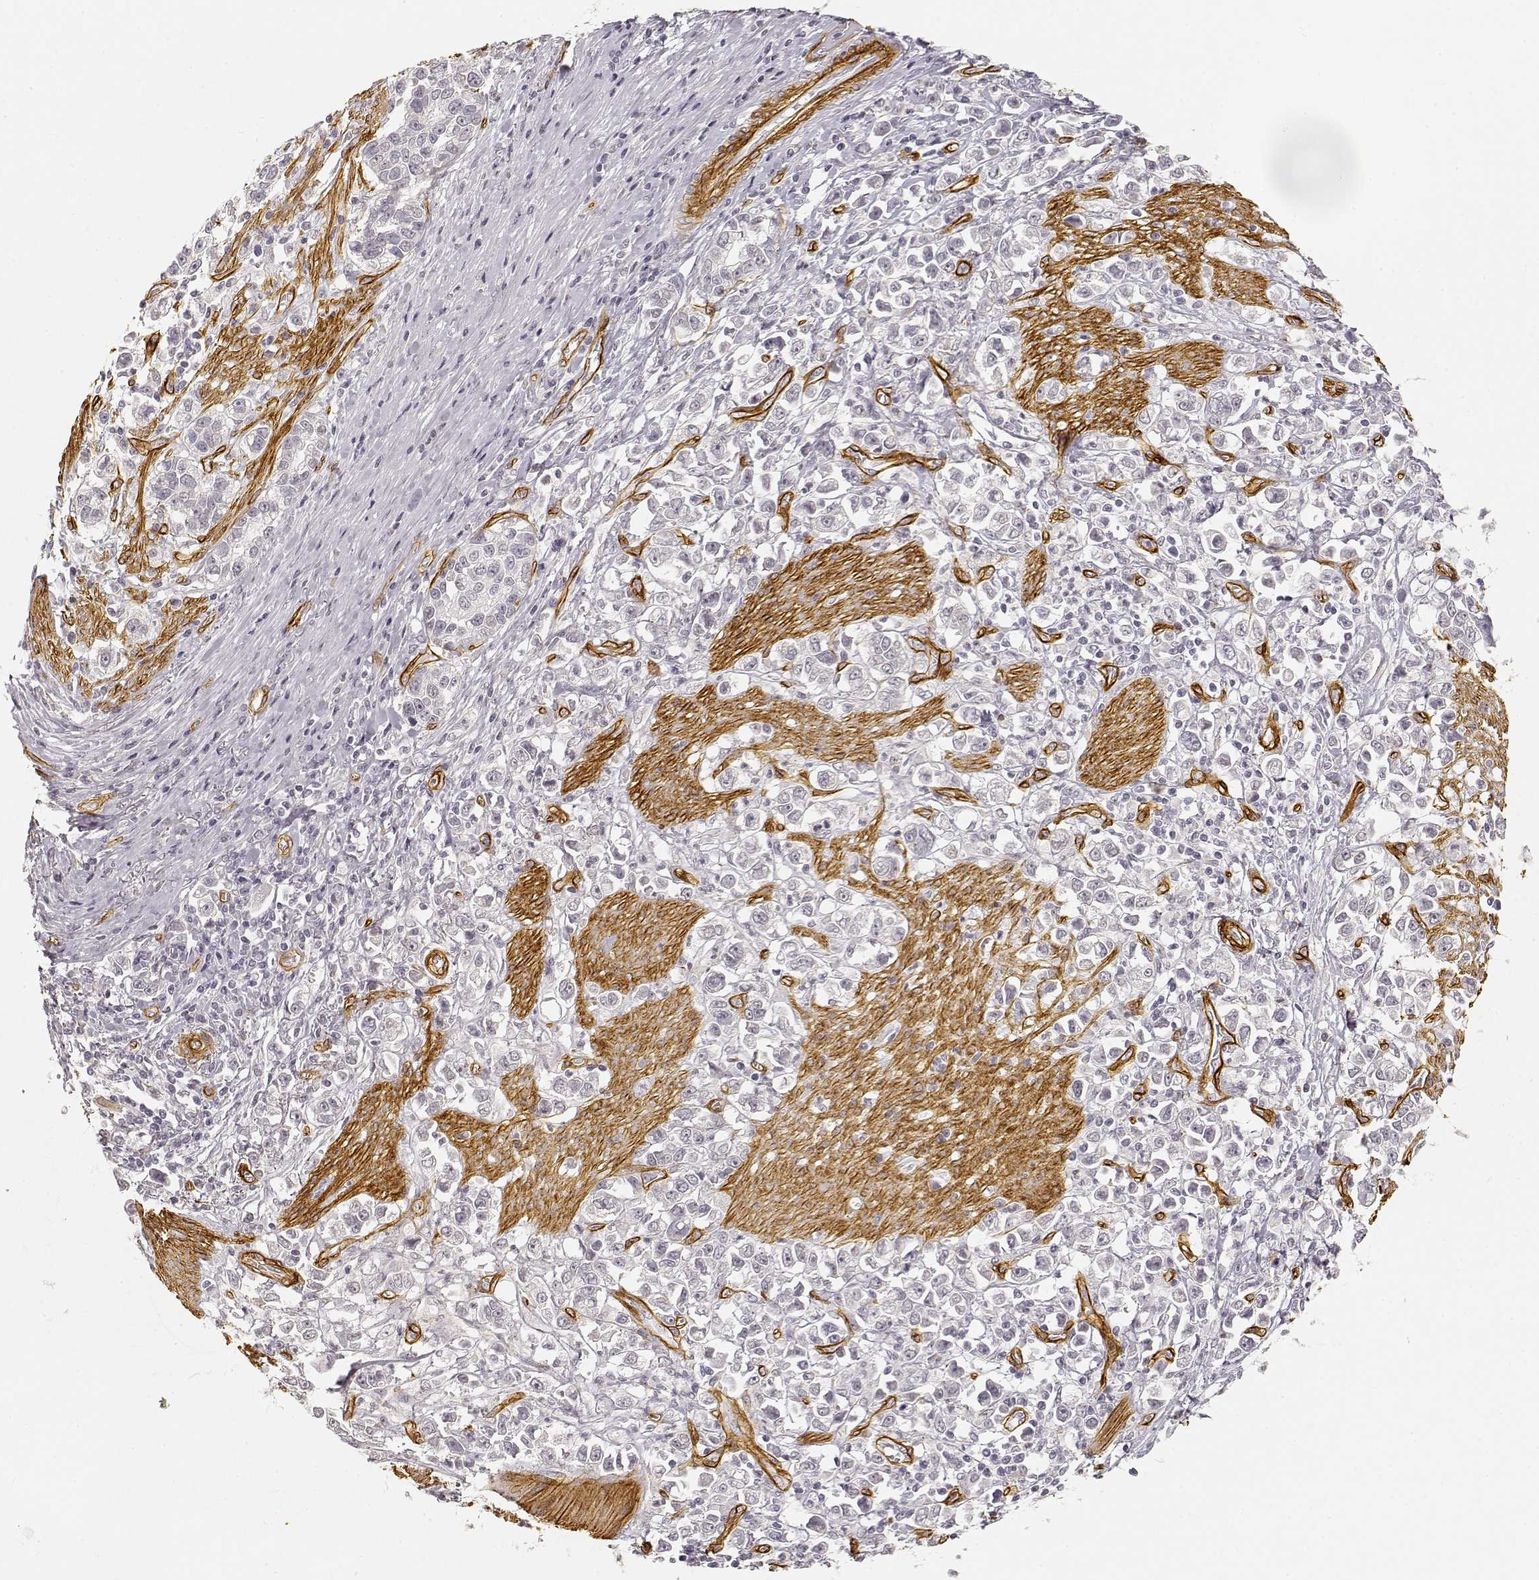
{"staining": {"intensity": "negative", "quantity": "none", "location": "none"}, "tissue": "stomach cancer", "cell_type": "Tumor cells", "image_type": "cancer", "snomed": [{"axis": "morphology", "description": "Adenocarcinoma, NOS"}, {"axis": "topography", "description": "Stomach"}], "caption": "The immunohistochemistry (IHC) photomicrograph has no significant staining in tumor cells of stomach cancer (adenocarcinoma) tissue.", "gene": "LAMA4", "patient": {"sex": "male", "age": 93}}